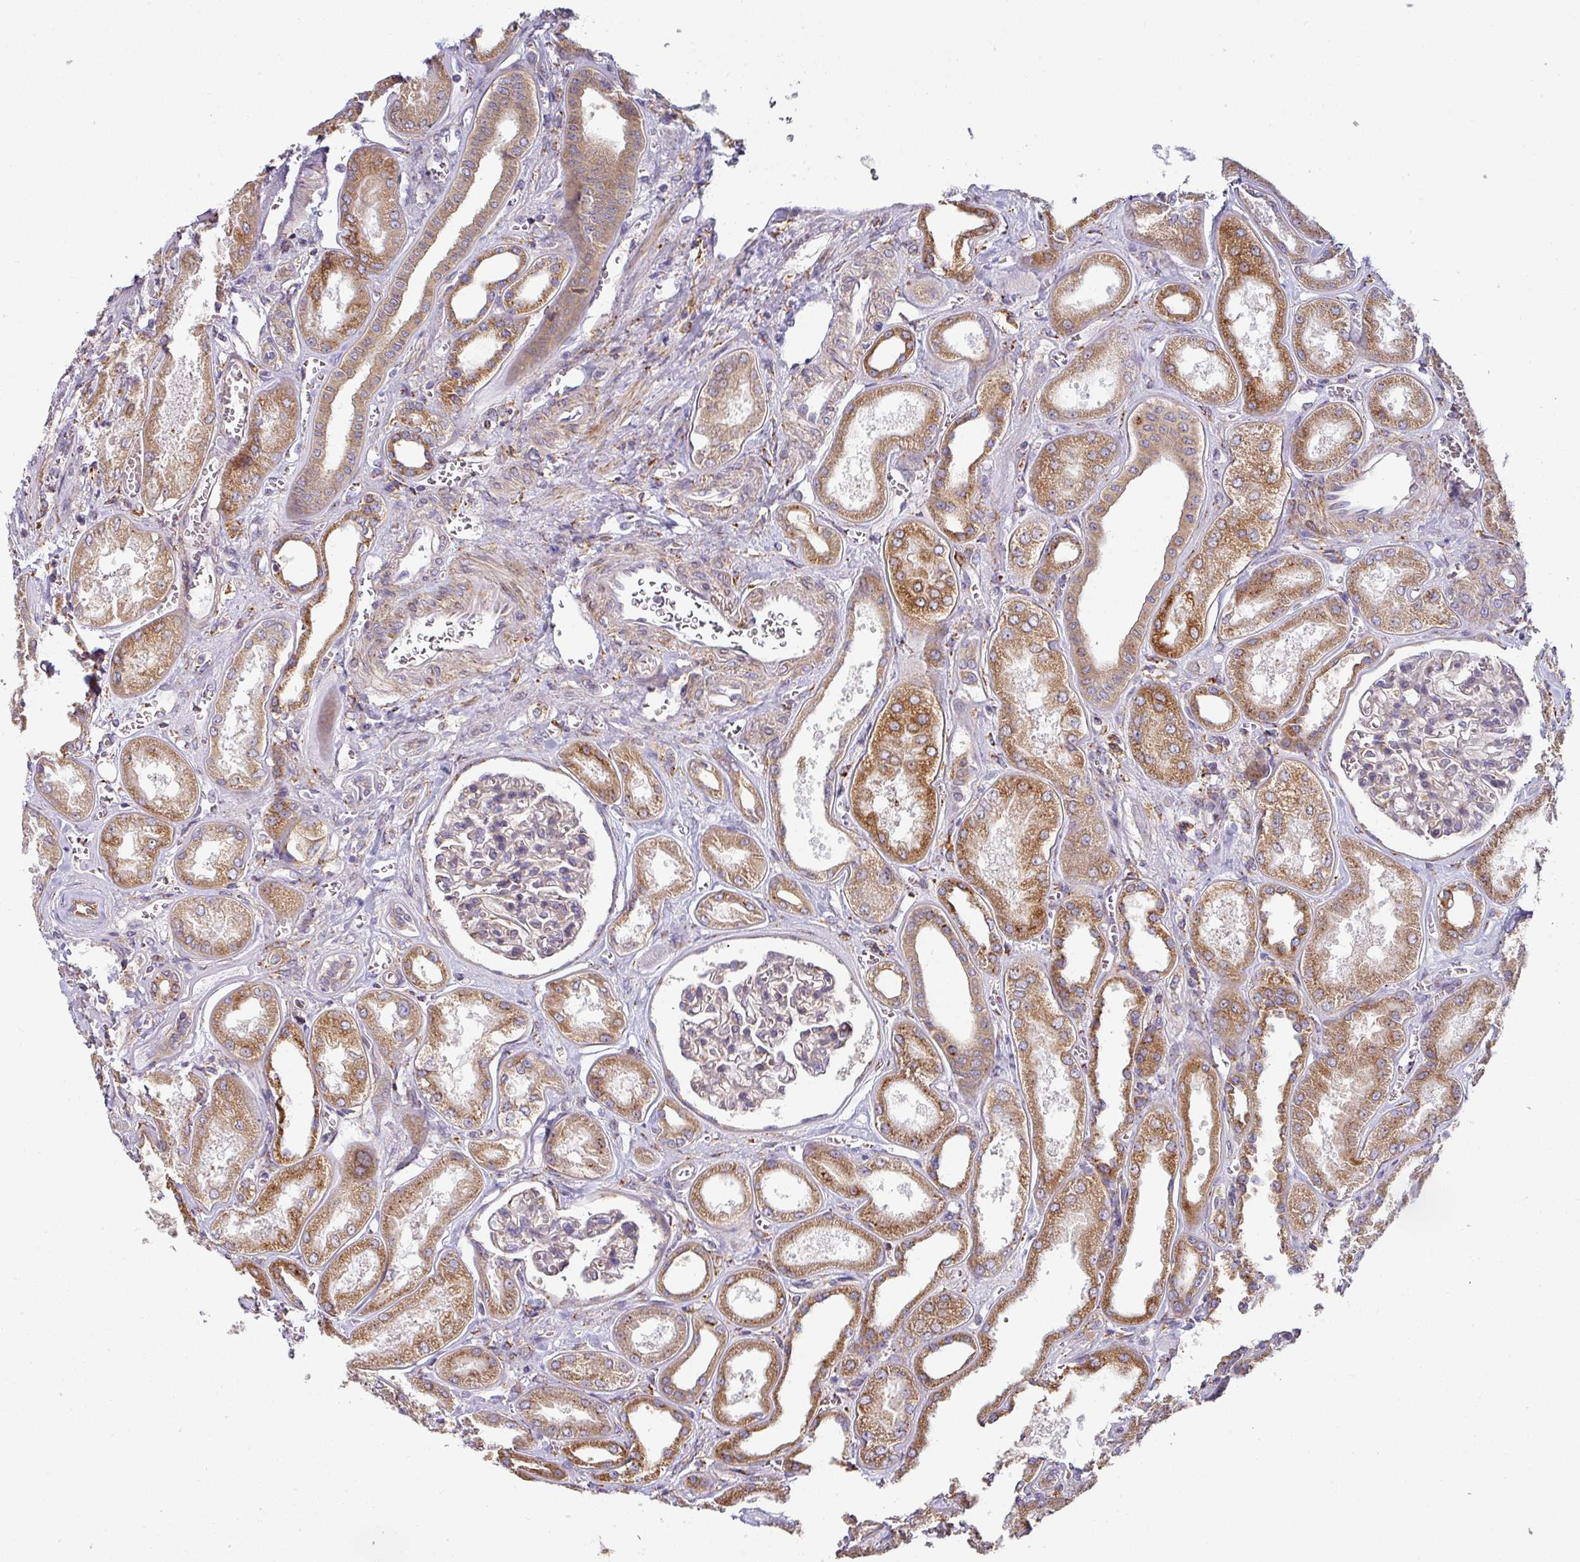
{"staining": {"intensity": "negative", "quantity": "none", "location": "none"}, "tissue": "kidney", "cell_type": "Cells in glomeruli", "image_type": "normal", "snomed": [{"axis": "morphology", "description": "Normal tissue, NOS"}, {"axis": "morphology", "description": "Adenocarcinoma, NOS"}, {"axis": "topography", "description": "Kidney"}], "caption": "The histopathology image reveals no significant positivity in cells in glomeruli of kidney.", "gene": "ZNF268", "patient": {"sex": "female", "age": 68}}